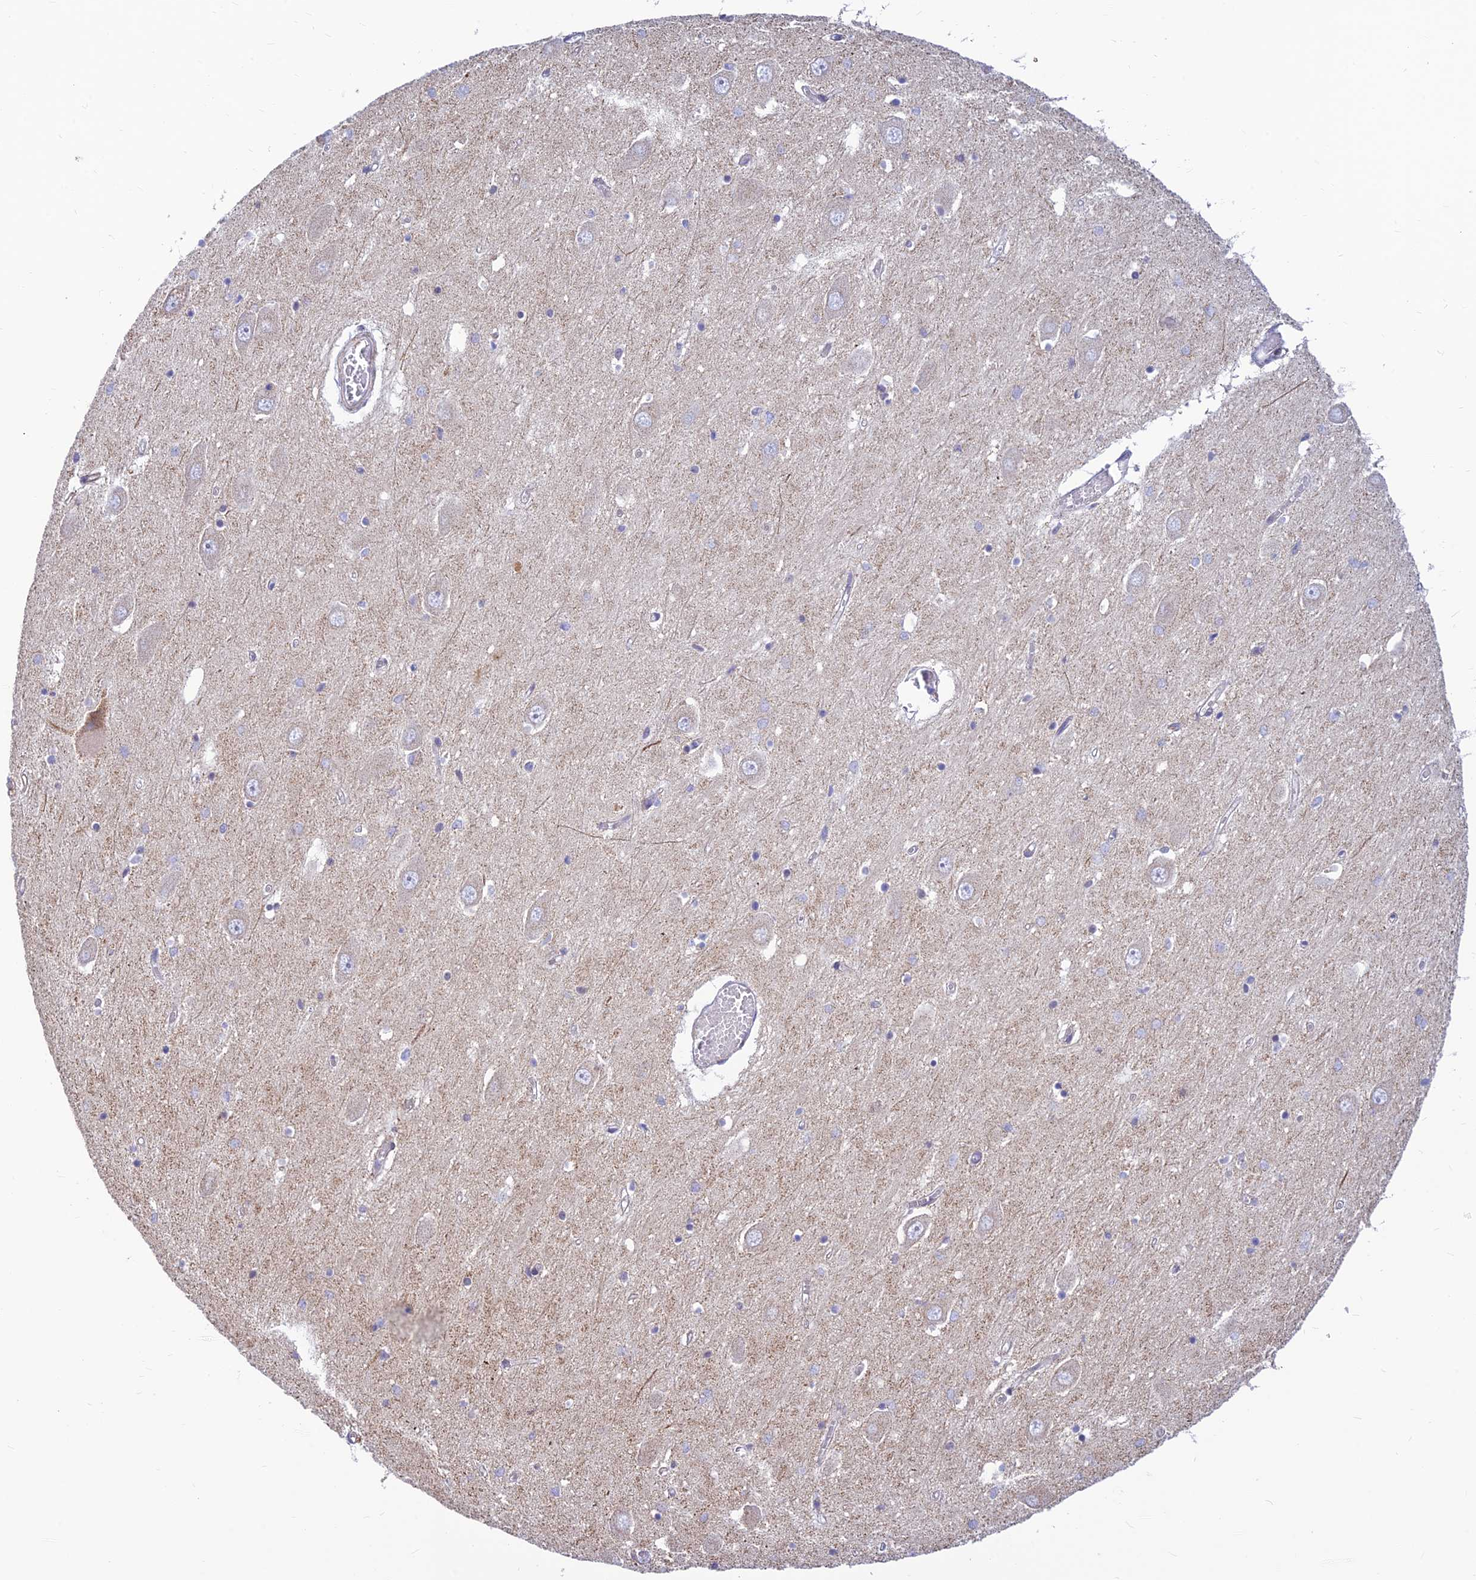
{"staining": {"intensity": "negative", "quantity": "none", "location": "none"}, "tissue": "hippocampus", "cell_type": "Glial cells", "image_type": "normal", "snomed": [{"axis": "morphology", "description": "Normal tissue, NOS"}, {"axis": "topography", "description": "Hippocampus"}], "caption": "Protein analysis of normal hippocampus demonstrates no significant staining in glial cells. (Brightfield microscopy of DAB (3,3'-diaminobenzidine) immunohistochemistry (IHC) at high magnification).", "gene": "POLR1G", "patient": {"sex": "male", "age": 70}}